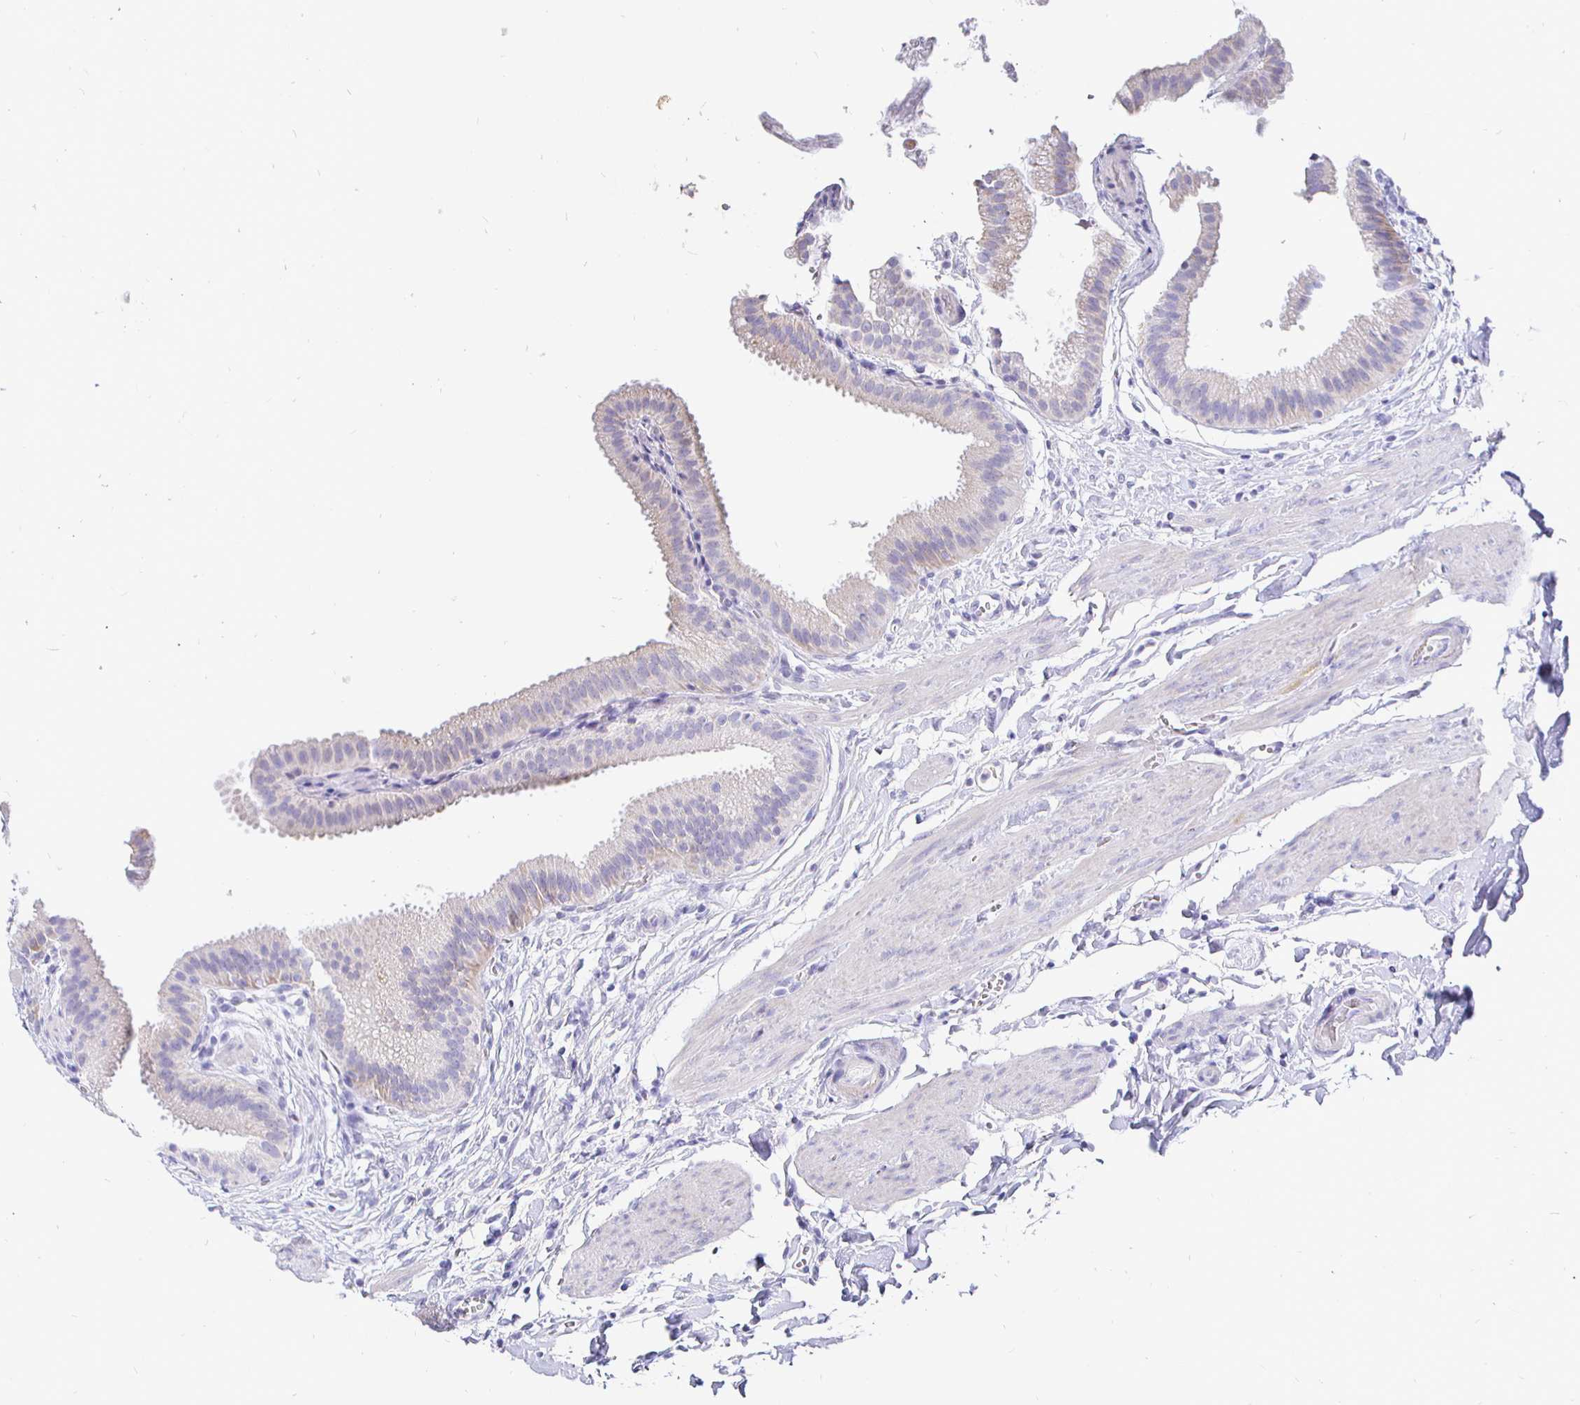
{"staining": {"intensity": "negative", "quantity": "none", "location": "none"}, "tissue": "gallbladder", "cell_type": "Glandular cells", "image_type": "normal", "snomed": [{"axis": "morphology", "description": "Normal tissue, NOS"}, {"axis": "topography", "description": "Gallbladder"}], "caption": "This is a micrograph of immunohistochemistry (IHC) staining of normal gallbladder, which shows no positivity in glandular cells.", "gene": "CR2", "patient": {"sex": "female", "age": 63}}